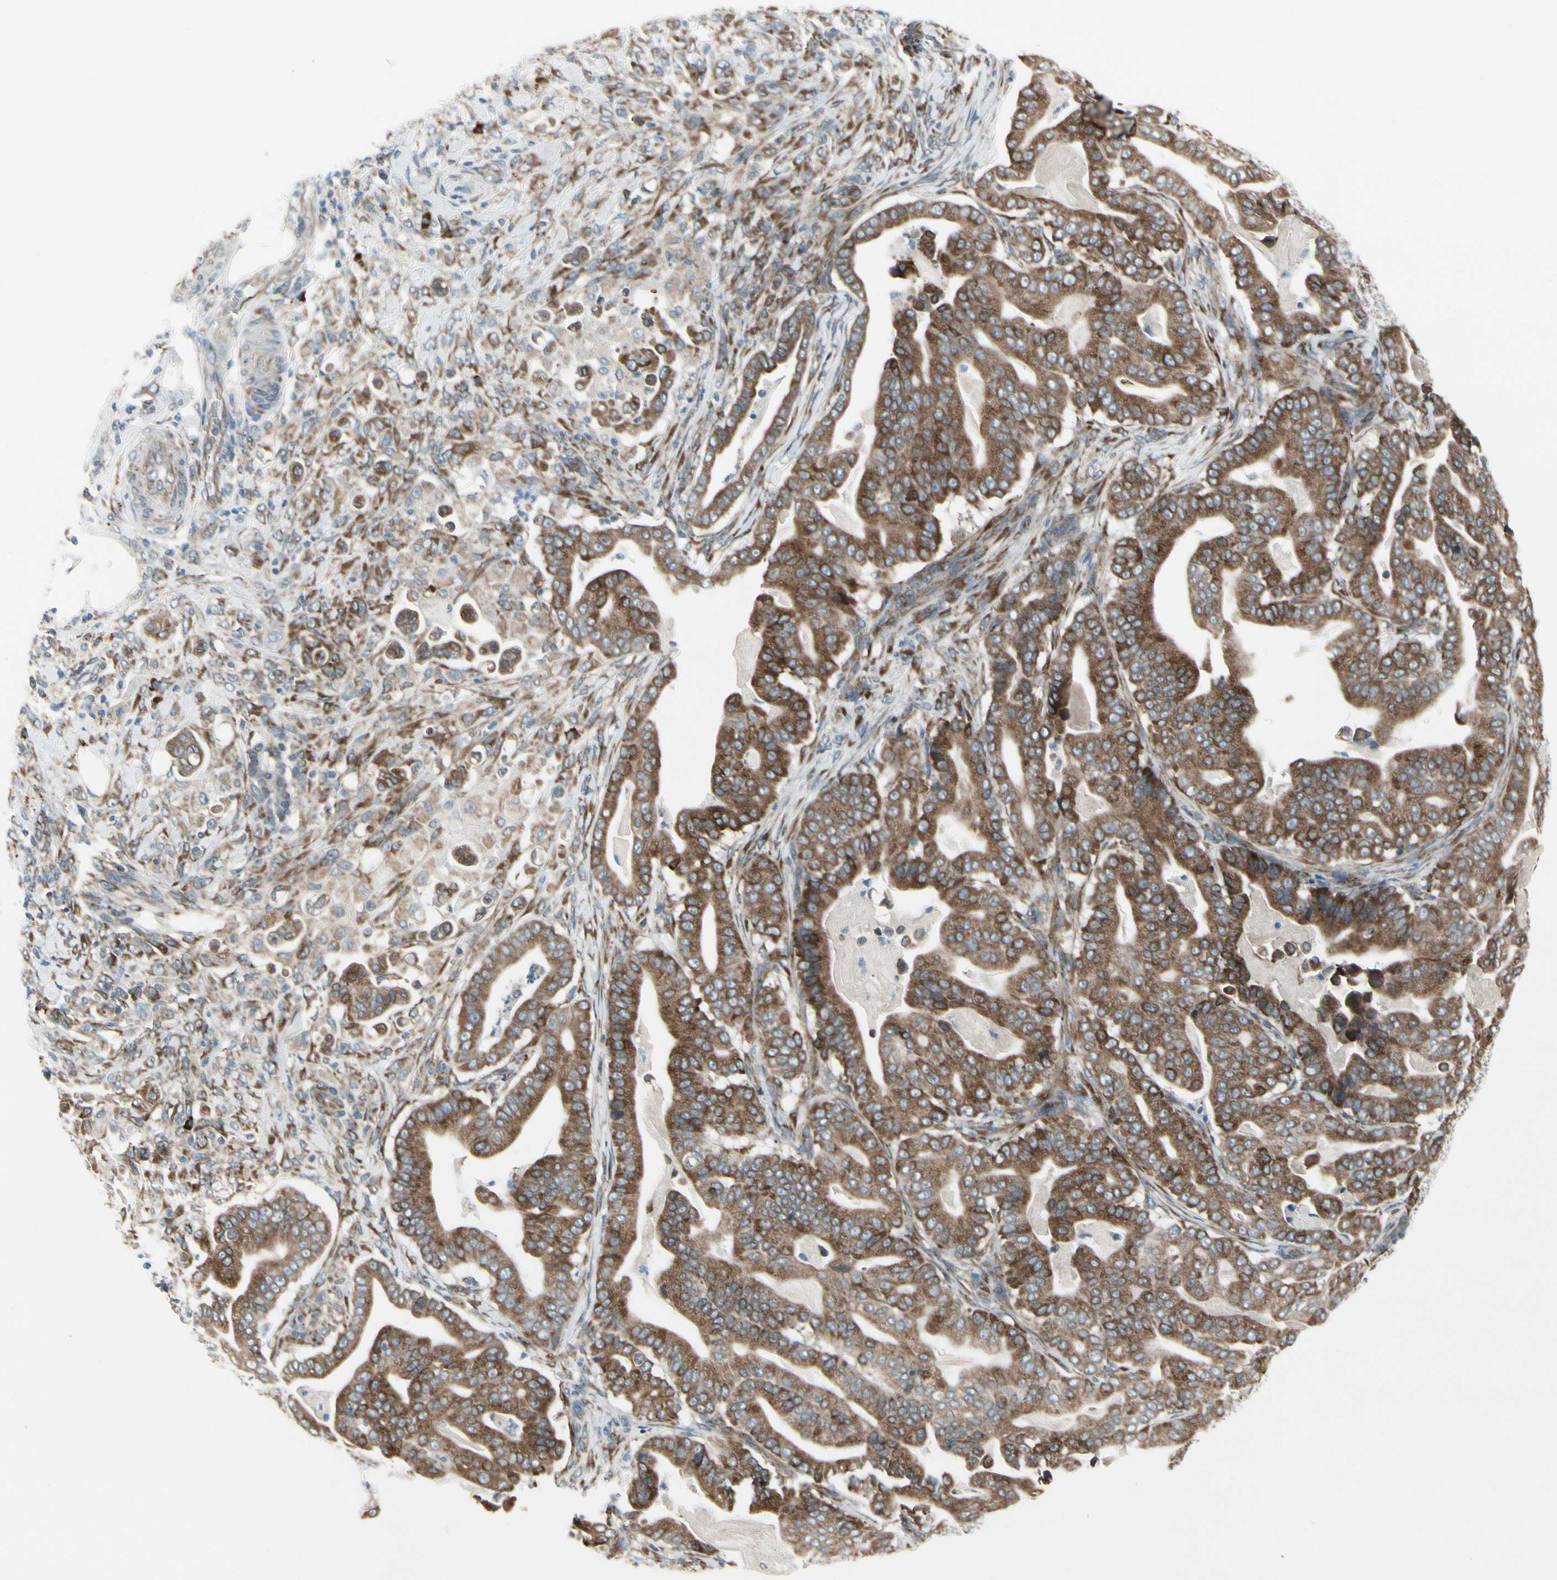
{"staining": {"intensity": "strong", "quantity": ">75%", "location": "cytoplasmic/membranous"}, "tissue": "pancreatic cancer", "cell_type": "Tumor cells", "image_type": "cancer", "snomed": [{"axis": "morphology", "description": "Adenocarcinoma, NOS"}, {"axis": "topography", "description": "Pancreas"}], "caption": "This histopathology image demonstrates IHC staining of human adenocarcinoma (pancreatic), with high strong cytoplasmic/membranous positivity in about >75% of tumor cells.", "gene": "FNDC3A", "patient": {"sex": "male", "age": 63}}